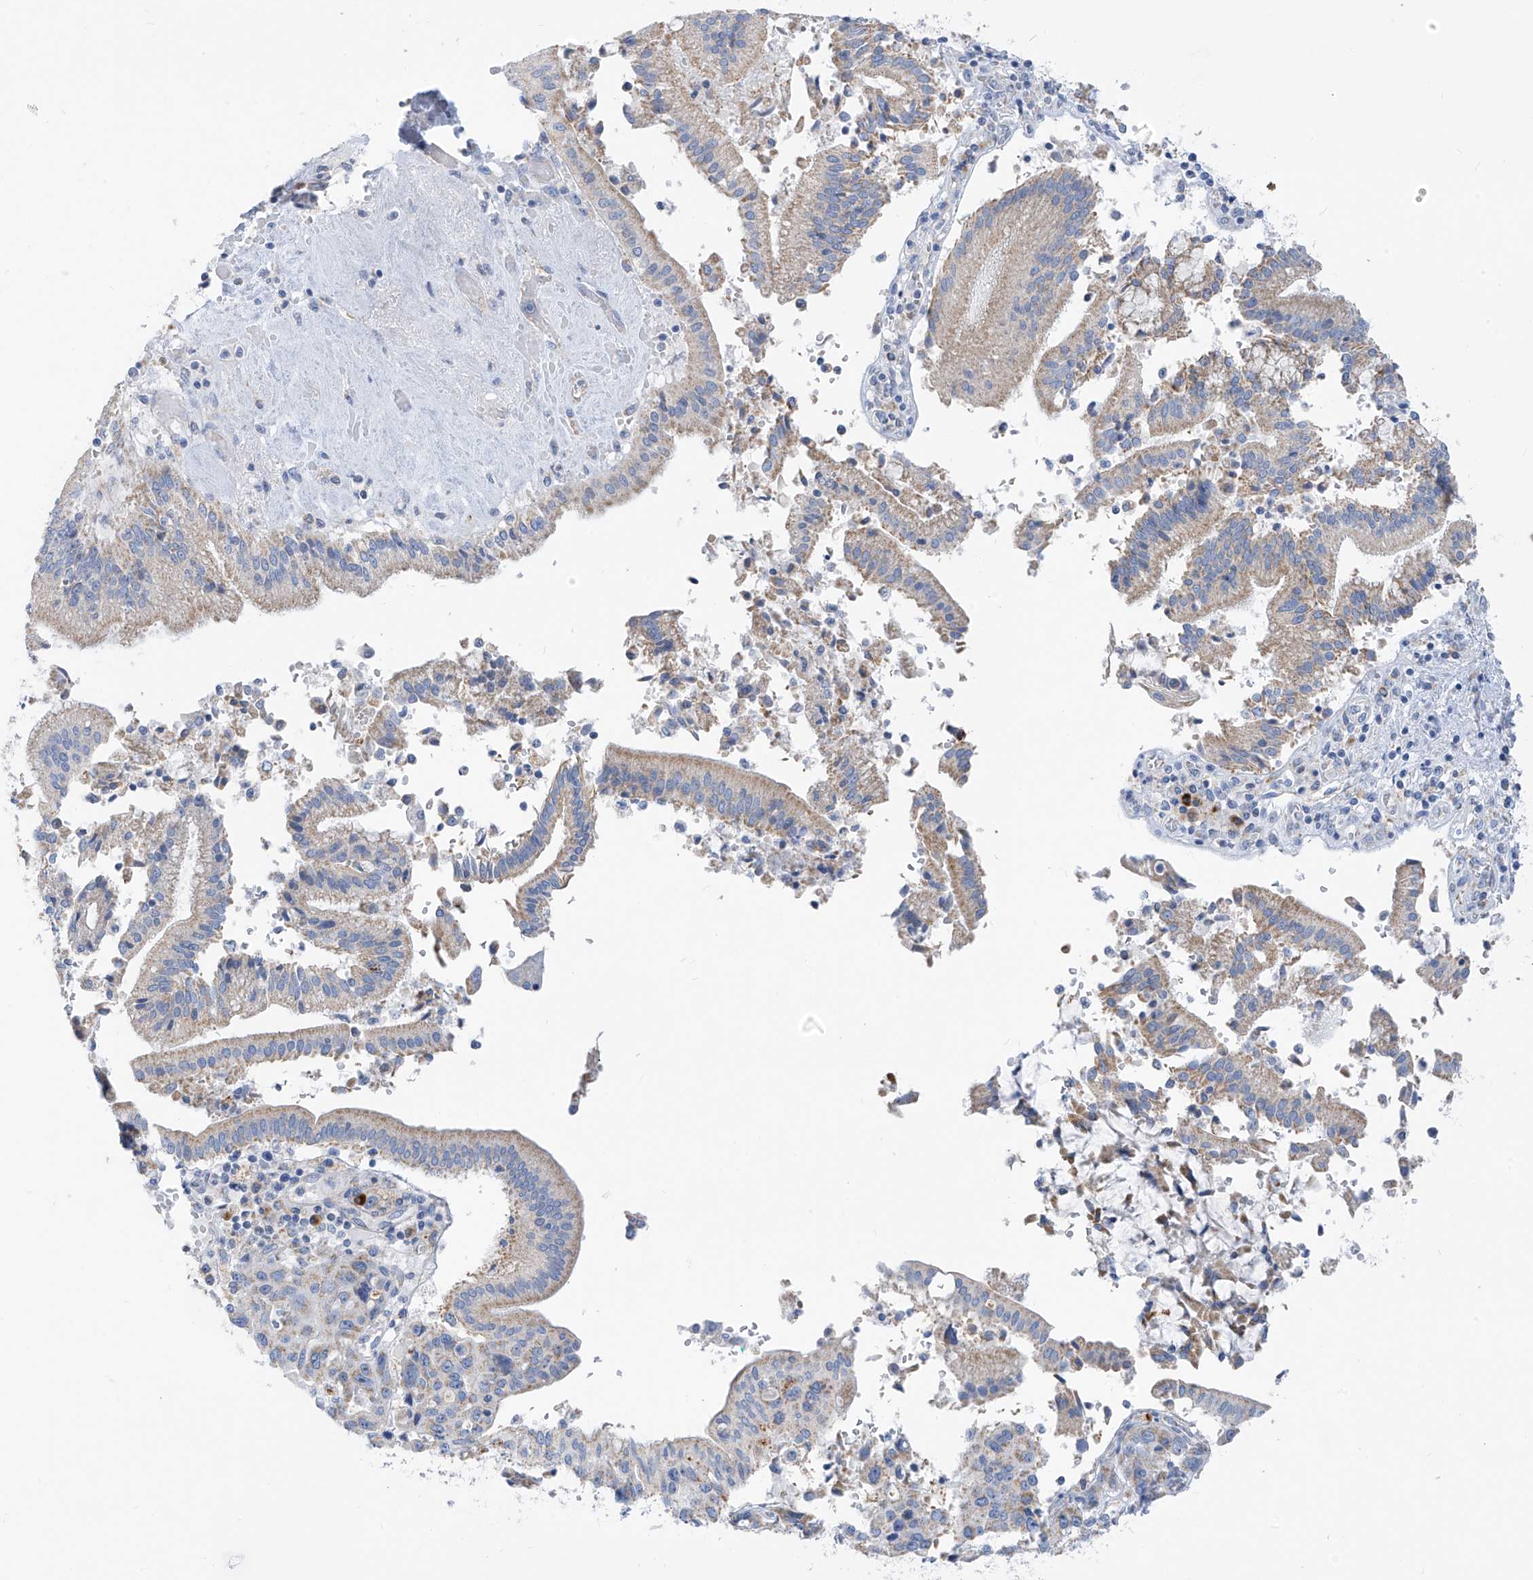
{"staining": {"intensity": "weak", "quantity": "<25%", "location": "cytoplasmic/membranous"}, "tissue": "pancreatic cancer", "cell_type": "Tumor cells", "image_type": "cancer", "snomed": [{"axis": "morphology", "description": "Adenocarcinoma, NOS"}, {"axis": "topography", "description": "Pancreas"}], "caption": "Tumor cells are negative for brown protein staining in adenocarcinoma (pancreatic).", "gene": "ZNF404", "patient": {"sex": "male", "age": 46}}